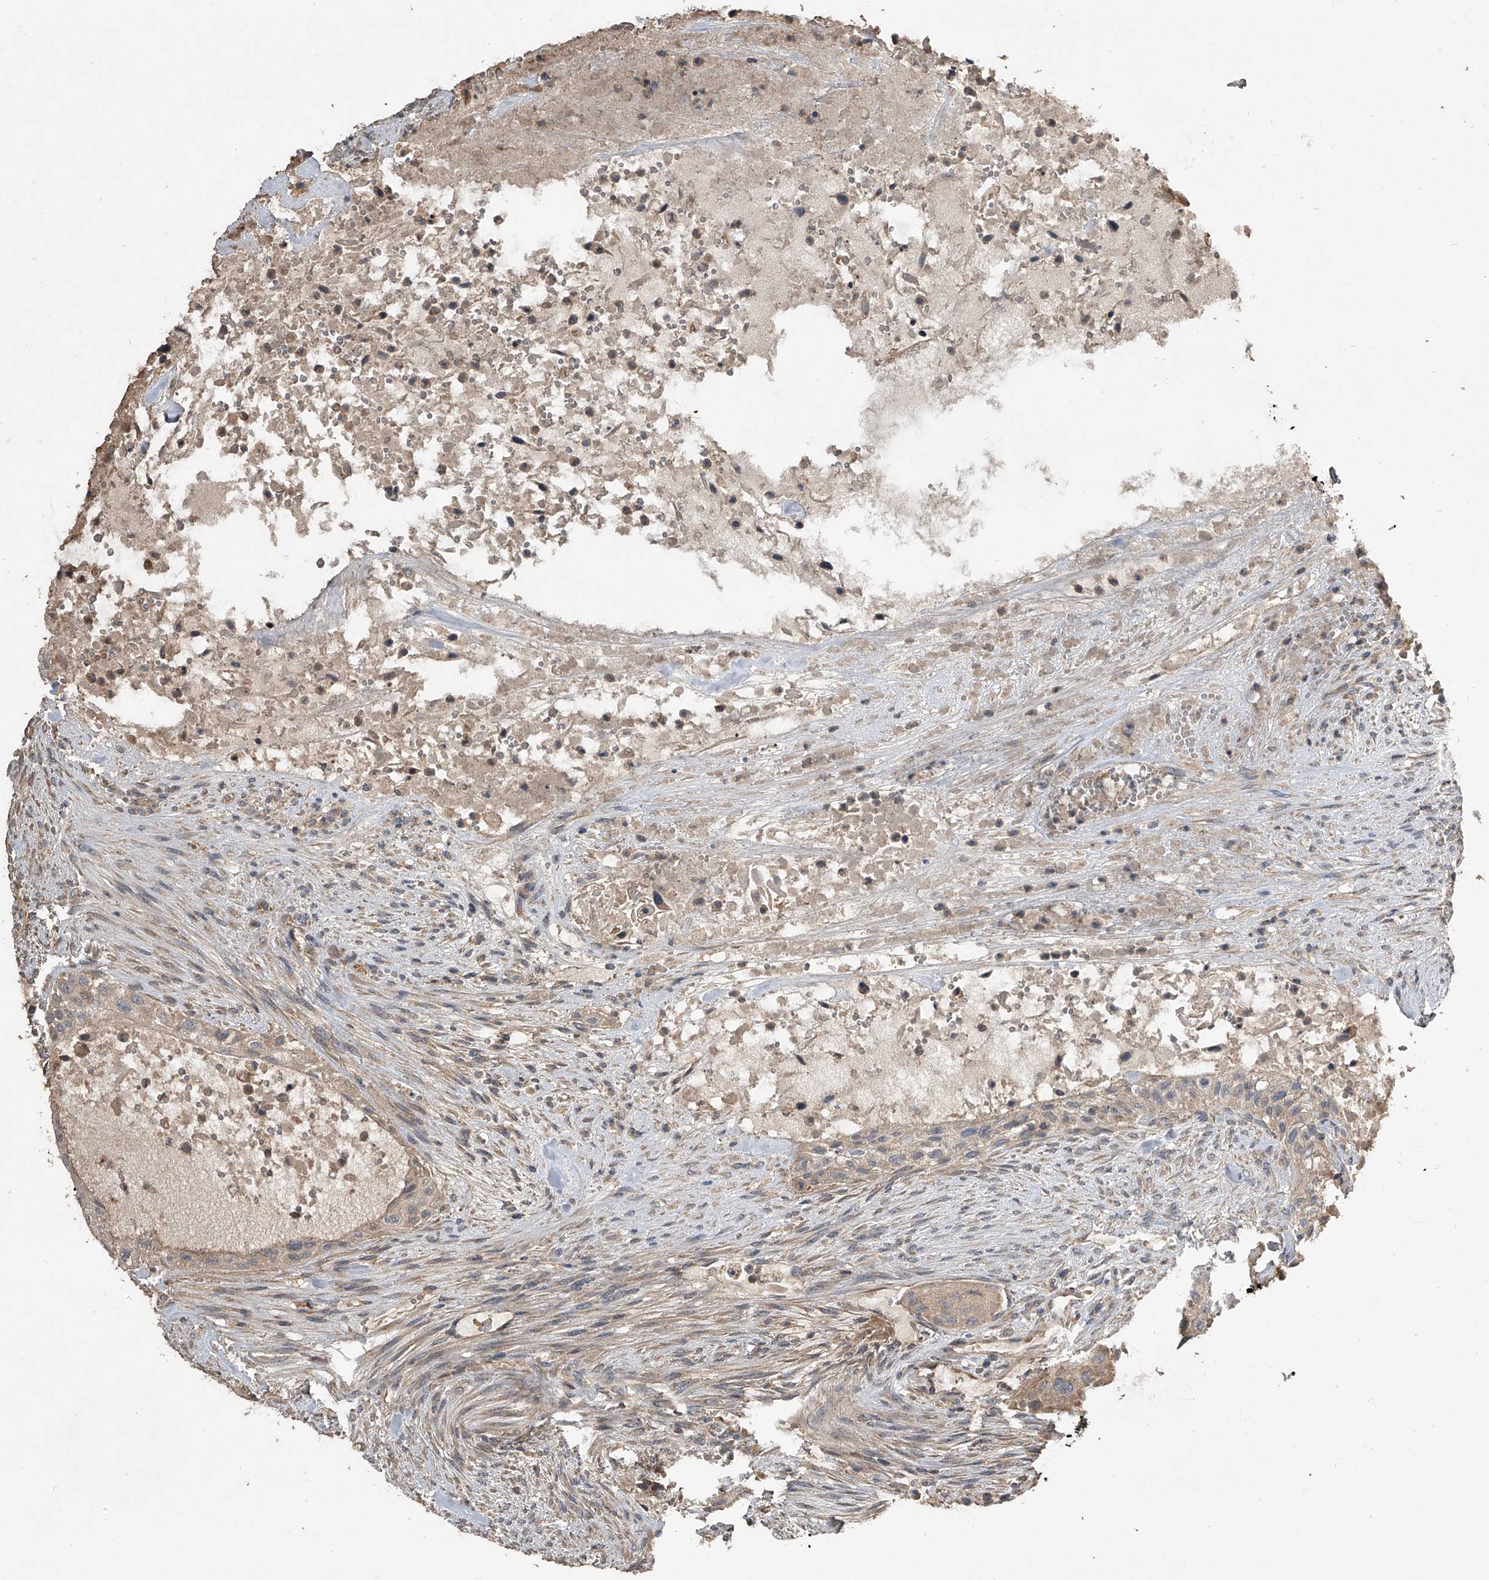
{"staining": {"intensity": "weak", "quantity": ">75%", "location": "cytoplasmic/membranous"}, "tissue": "urothelial cancer", "cell_type": "Tumor cells", "image_type": "cancer", "snomed": [{"axis": "morphology", "description": "Urothelial carcinoma, High grade"}, {"axis": "topography", "description": "Urinary bladder"}], "caption": "The photomicrograph demonstrates staining of urothelial carcinoma (high-grade), revealing weak cytoplasmic/membranous protein positivity (brown color) within tumor cells.", "gene": "NFS1", "patient": {"sex": "male", "age": 35}}